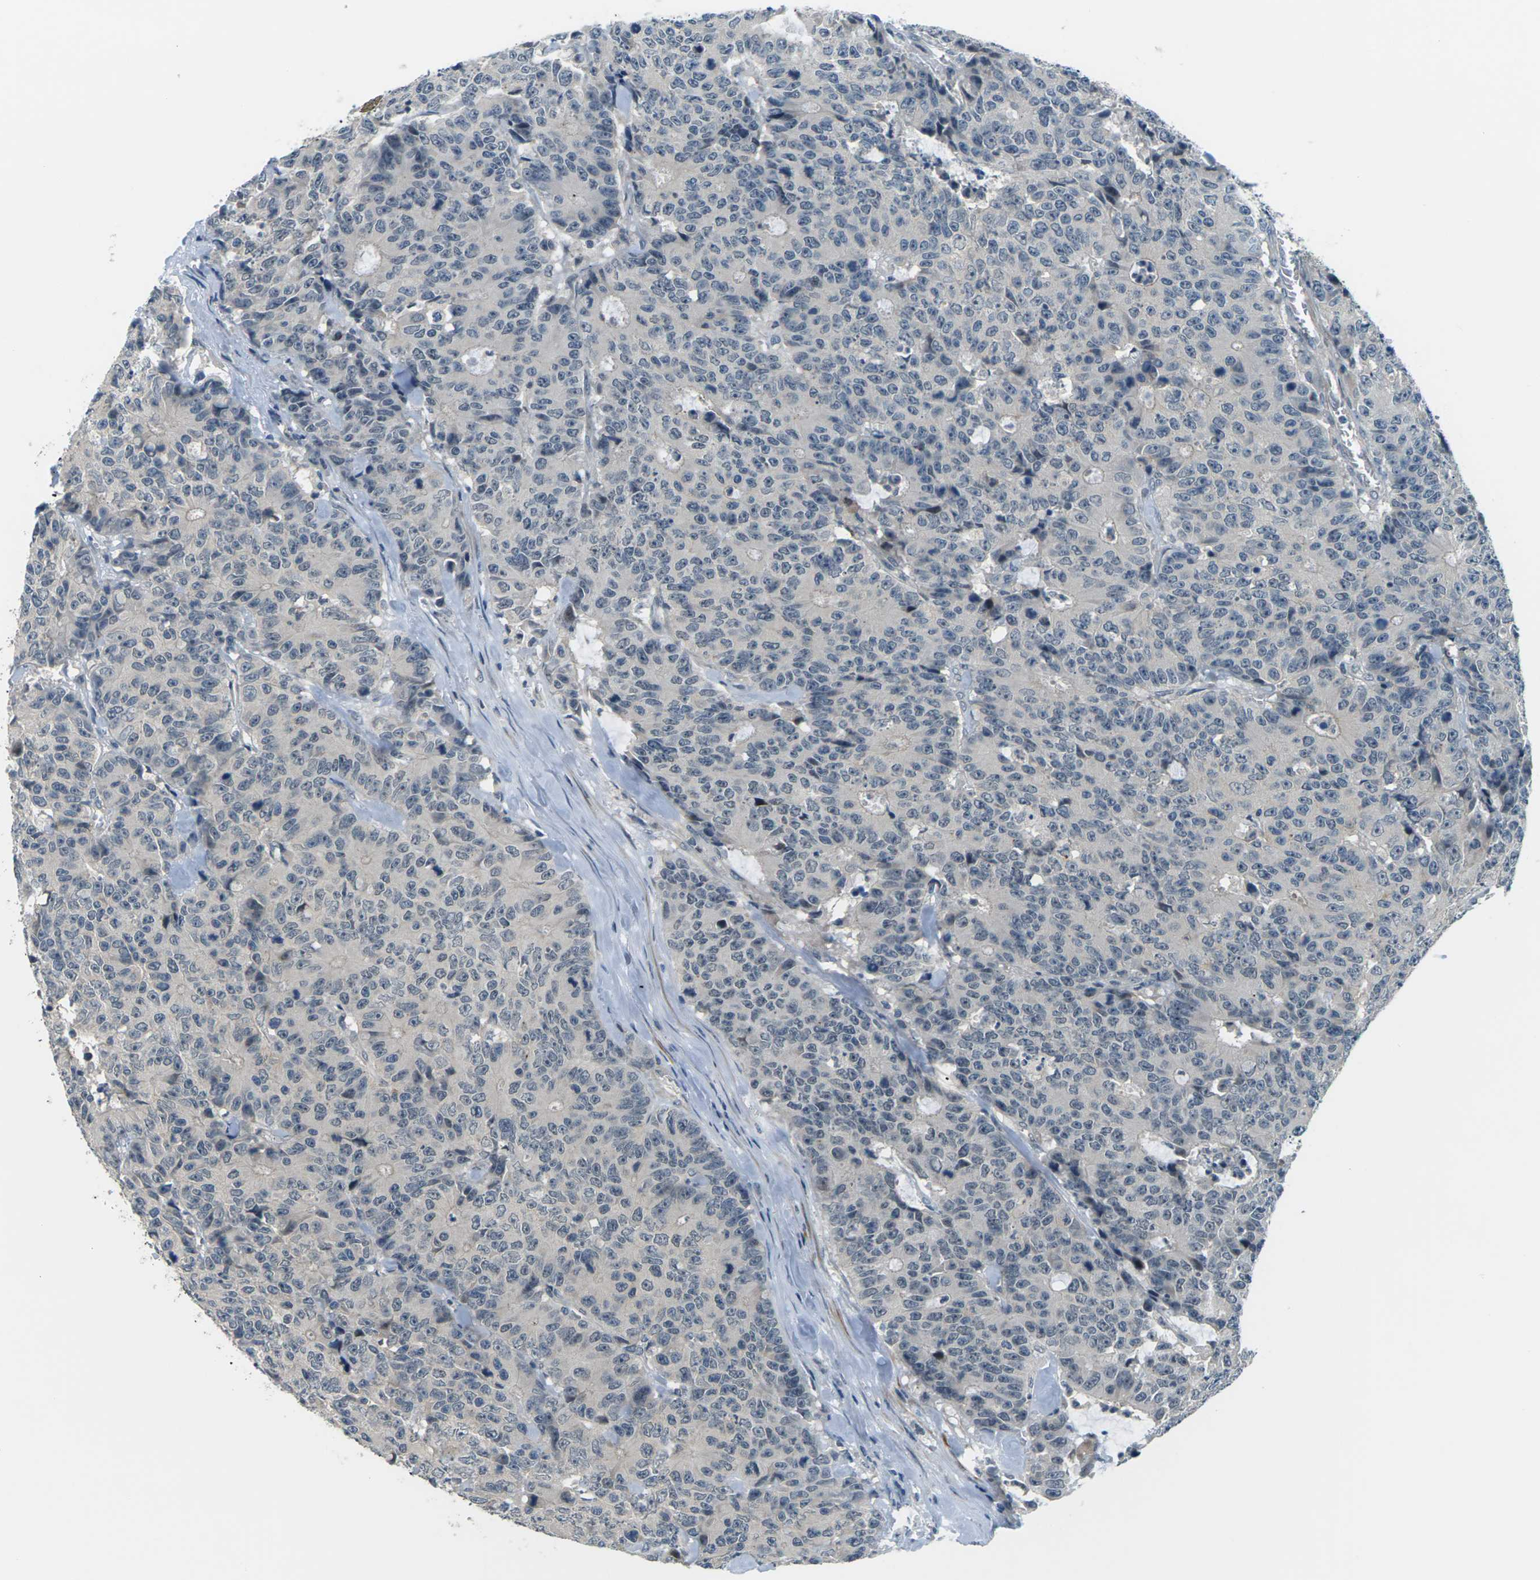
{"staining": {"intensity": "negative", "quantity": "none", "location": "none"}, "tissue": "colorectal cancer", "cell_type": "Tumor cells", "image_type": "cancer", "snomed": [{"axis": "morphology", "description": "Adenocarcinoma, NOS"}, {"axis": "topography", "description": "Colon"}], "caption": "Photomicrograph shows no significant protein positivity in tumor cells of colorectal cancer (adenocarcinoma). The staining is performed using DAB (3,3'-diaminobenzidine) brown chromogen with nuclei counter-stained in using hematoxylin.", "gene": "SLC13A3", "patient": {"sex": "female", "age": 86}}